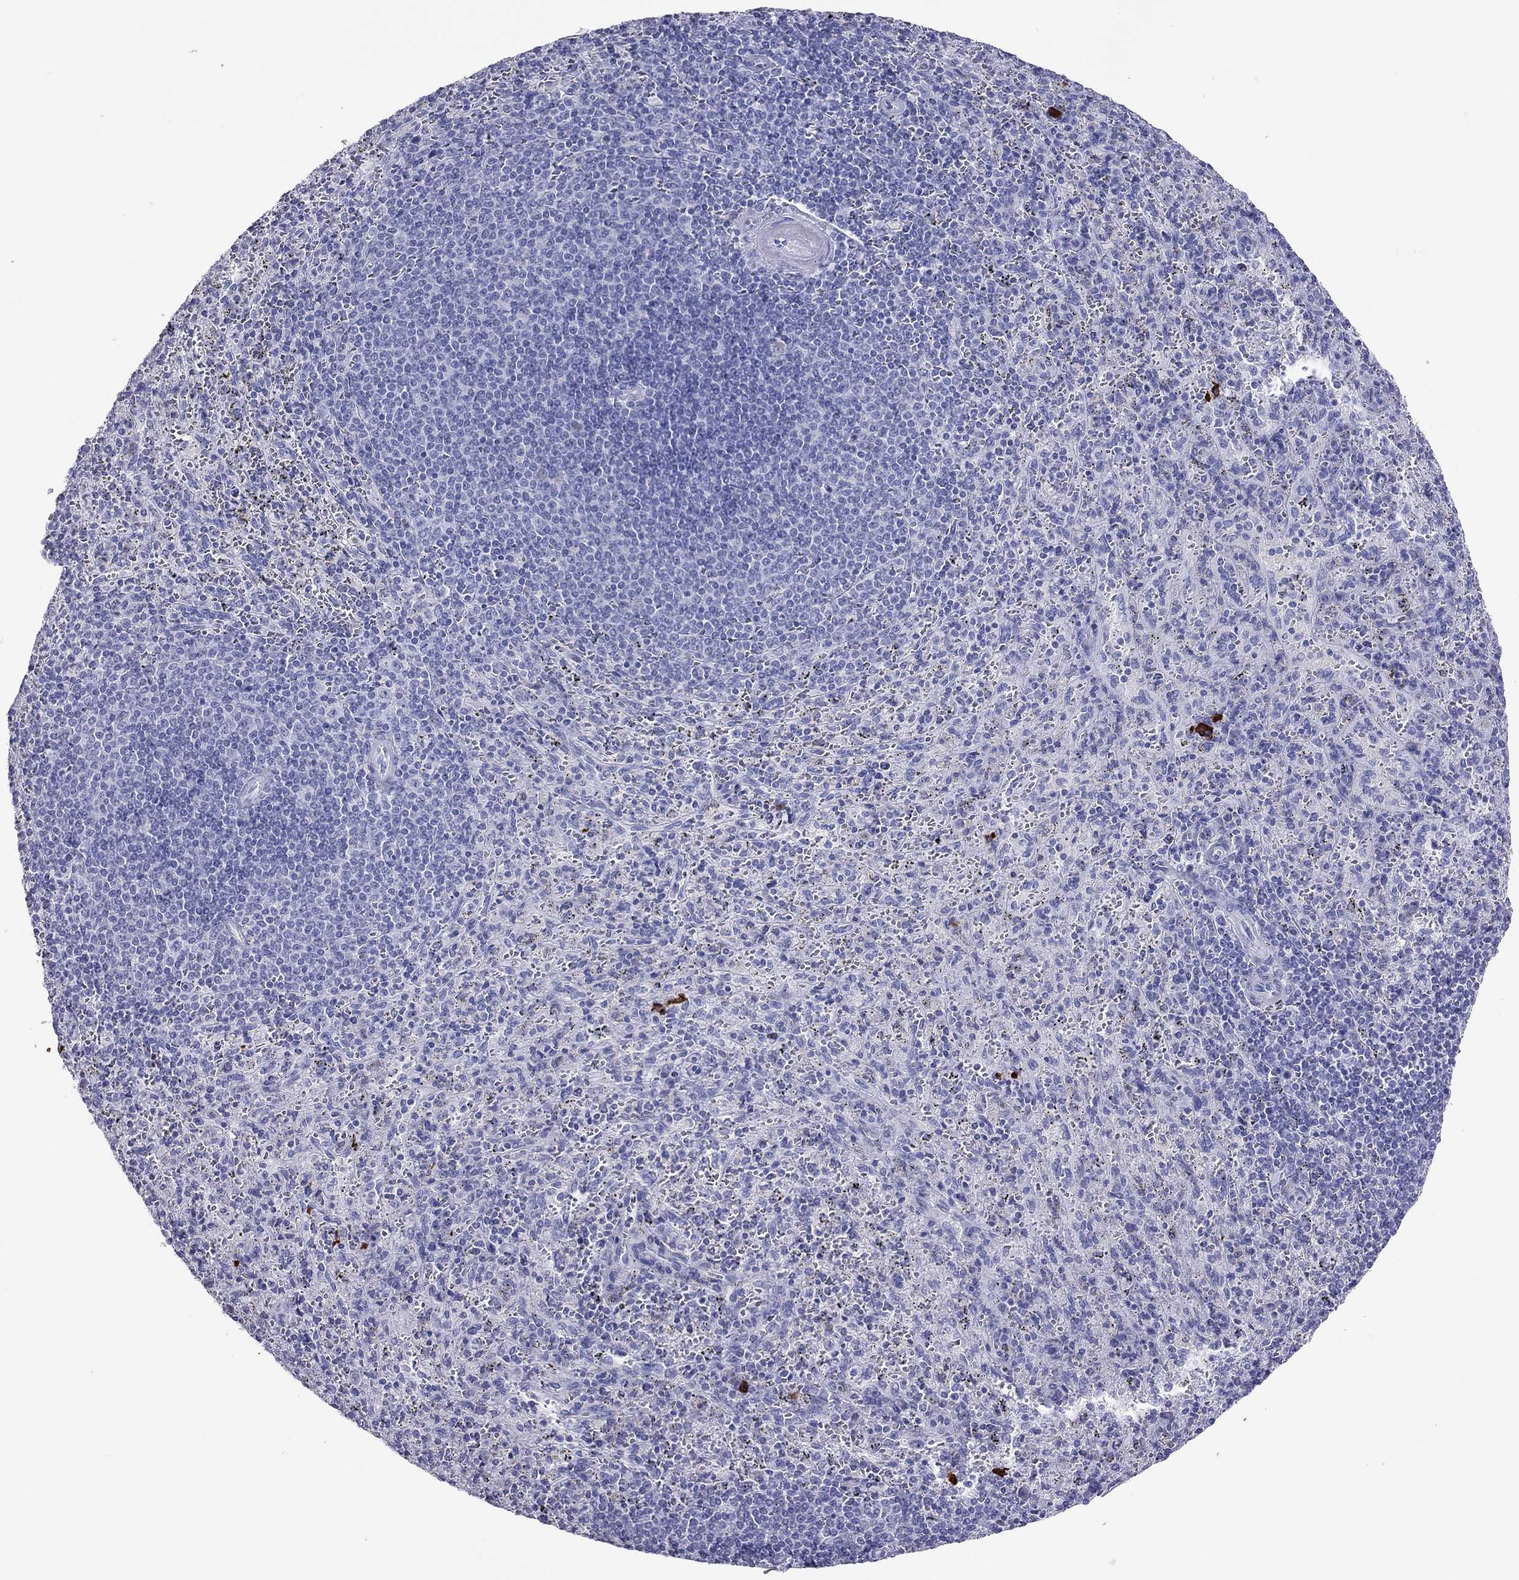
{"staining": {"intensity": "negative", "quantity": "none", "location": "none"}, "tissue": "spleen", "cell_type": "Cells in red pulp", "image_type": "normal", "snomed": [{"axis": "morphology", "description": "Normal tissue, NOS"}, {"axis": "topography", "description": "Spleen"}], "caption": "The photomicrograph exhibits no significant positivity in cells in red pulp of spleen.", "gene": "KLRG1", "patient": {"sex": "male", "age": 57}}